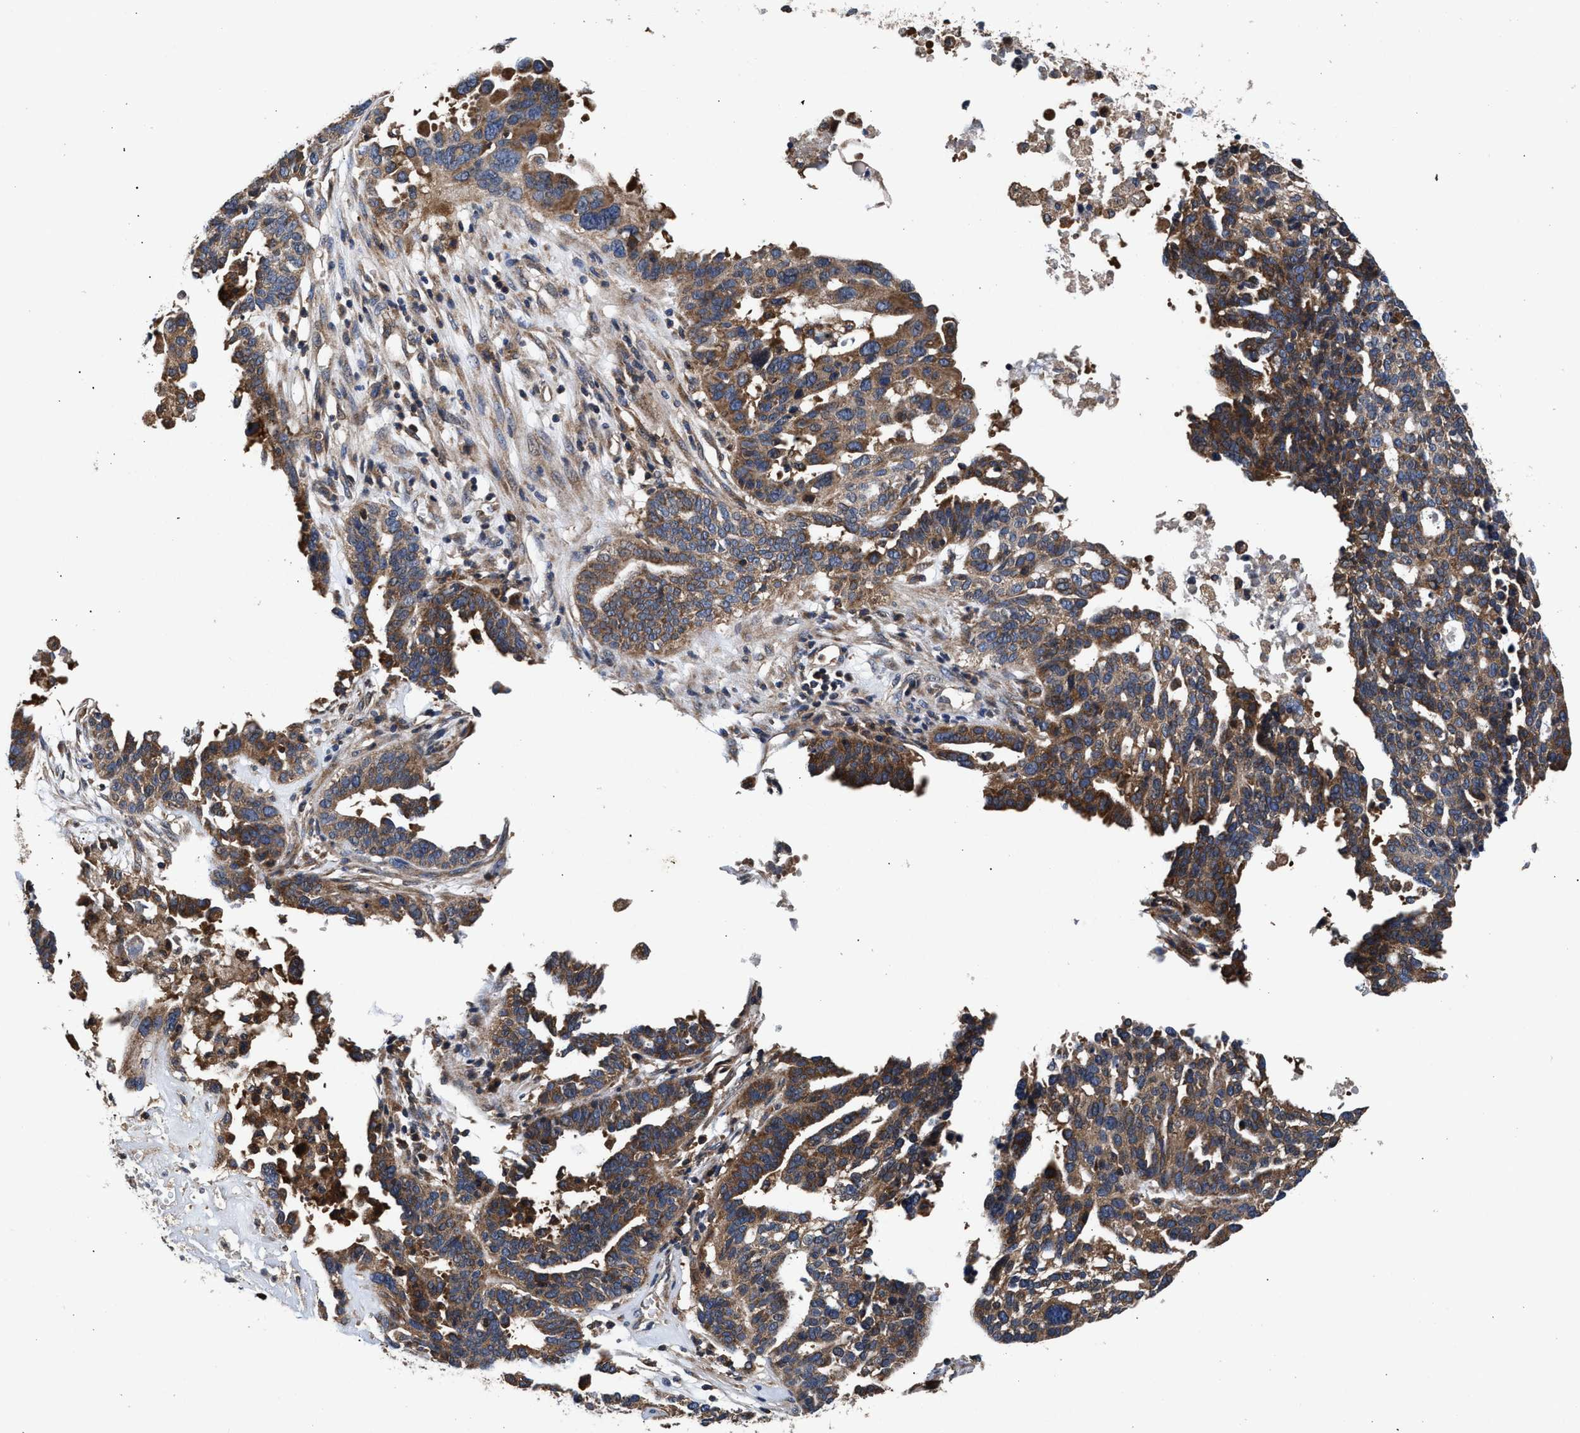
{"staining": {"intensity": "moderate", "quantity": ">75%", "location": "cytoplasmic/membranous"}, "tissue": "ovarian cancer", "cell_type": "Tumor cells", "image_type": "cancer", "snomed": [{"axis": "morphology", "description": "Cystadenocarcinoma, serous, NOS"}, {"axis": "topography", "description": "Ovary"}], "caption": "Human serous cystadenocarcinoma (ovarian) stained for a protein (brown) exhibits moderate cytoplasmic/membranous positive positivity in approximately >75% of tumor cells.", "gene": "NFKB2", "patient": {"sex": "female", "age": 59}}